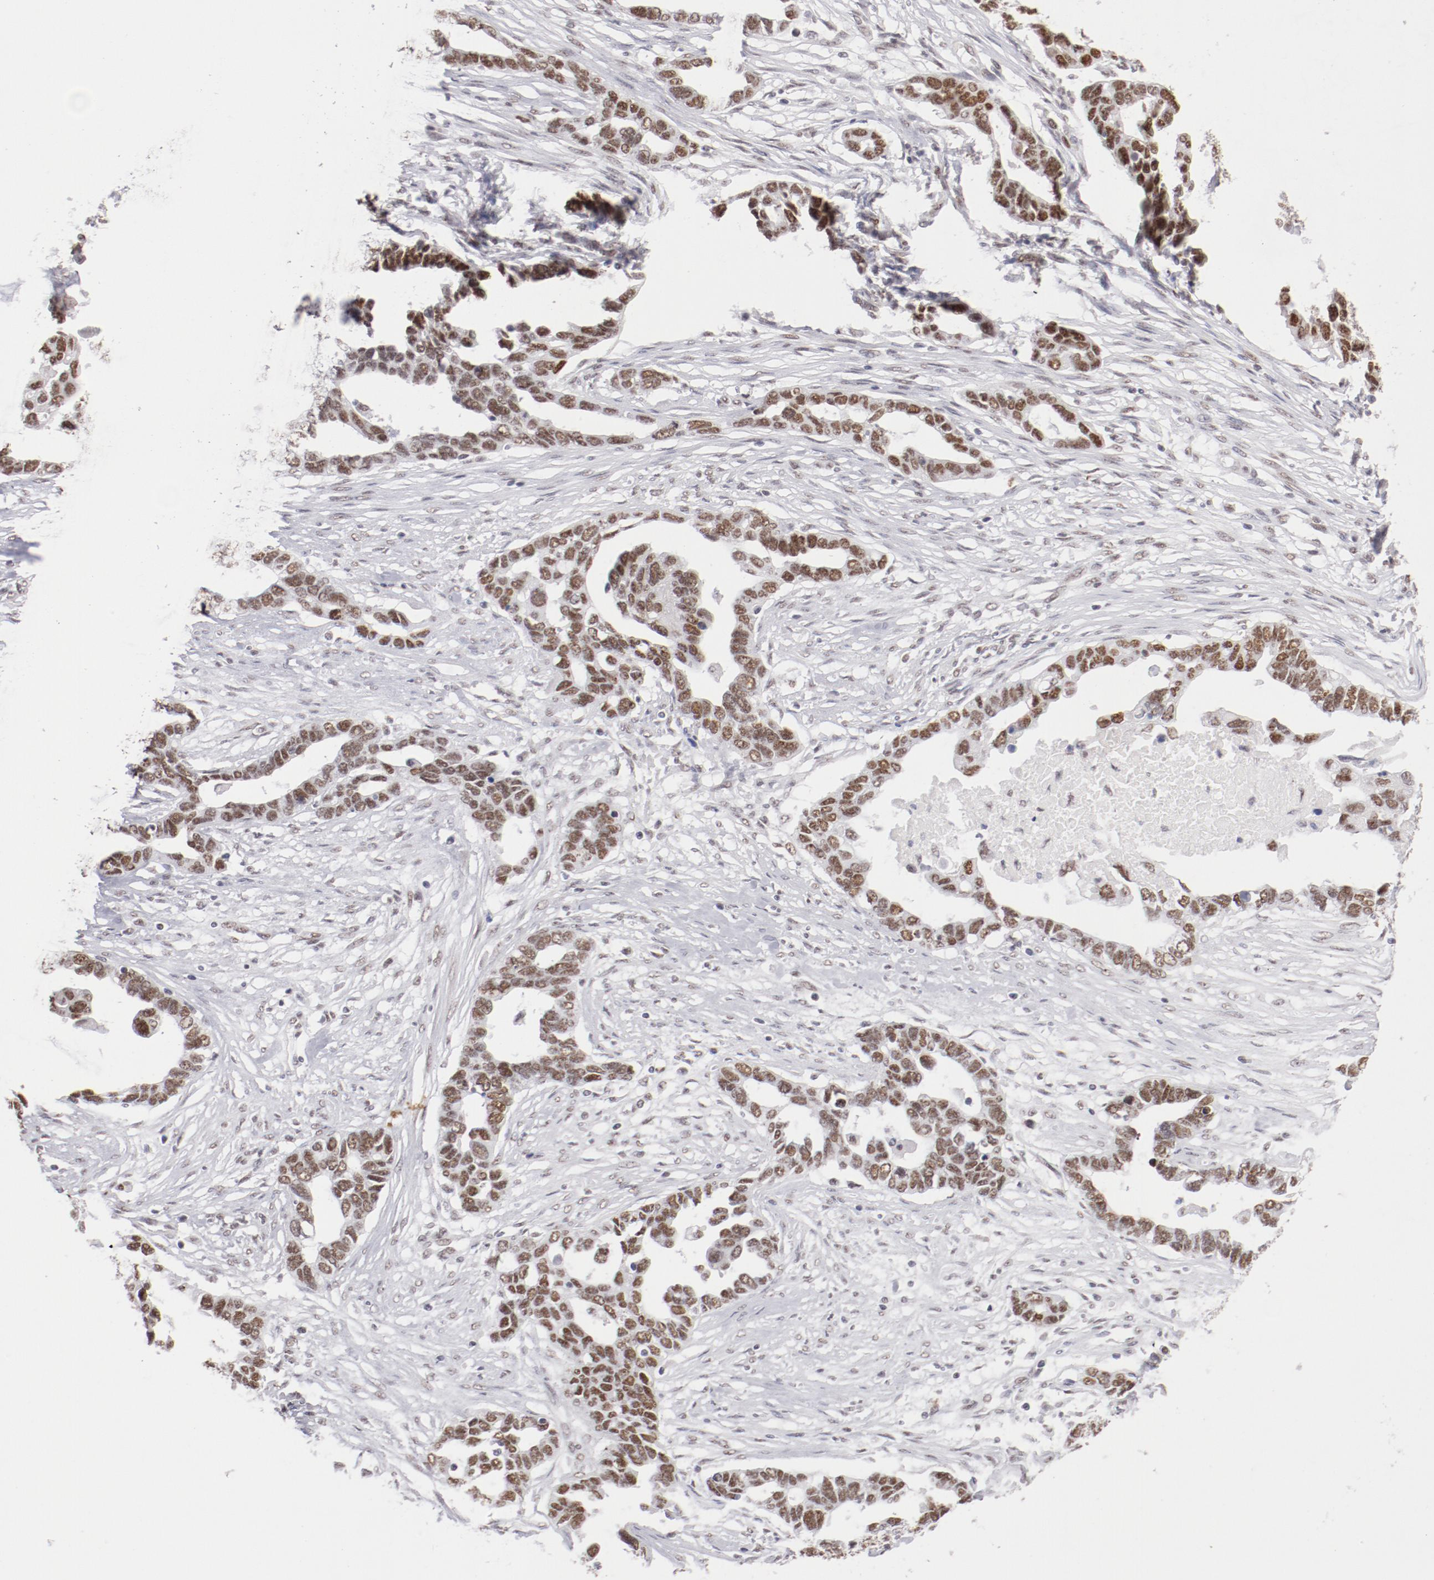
{"staining": {"intensity": "moderate", "quantity": ">75%", "location": "nuclear"}, "tissue": "ovarian cancer", "cell_type": "Tumor cells", "image_type": "cancer", "snomed": [{"axis": "morphology", "description": "Cystadenocarcinoma, serous, NOS"}, {"axis": "topography", "description": "Ovary"}], "caption": "Immunohistochemical staining of human ovarian cancer (serous cystadenocarcinoma) exhibits medium levels of moderate nuclear protein positivity in approximately >75% of tumor cells.", "gene": "TFAP4", "patient": {"sex": "female", "age": 54}}